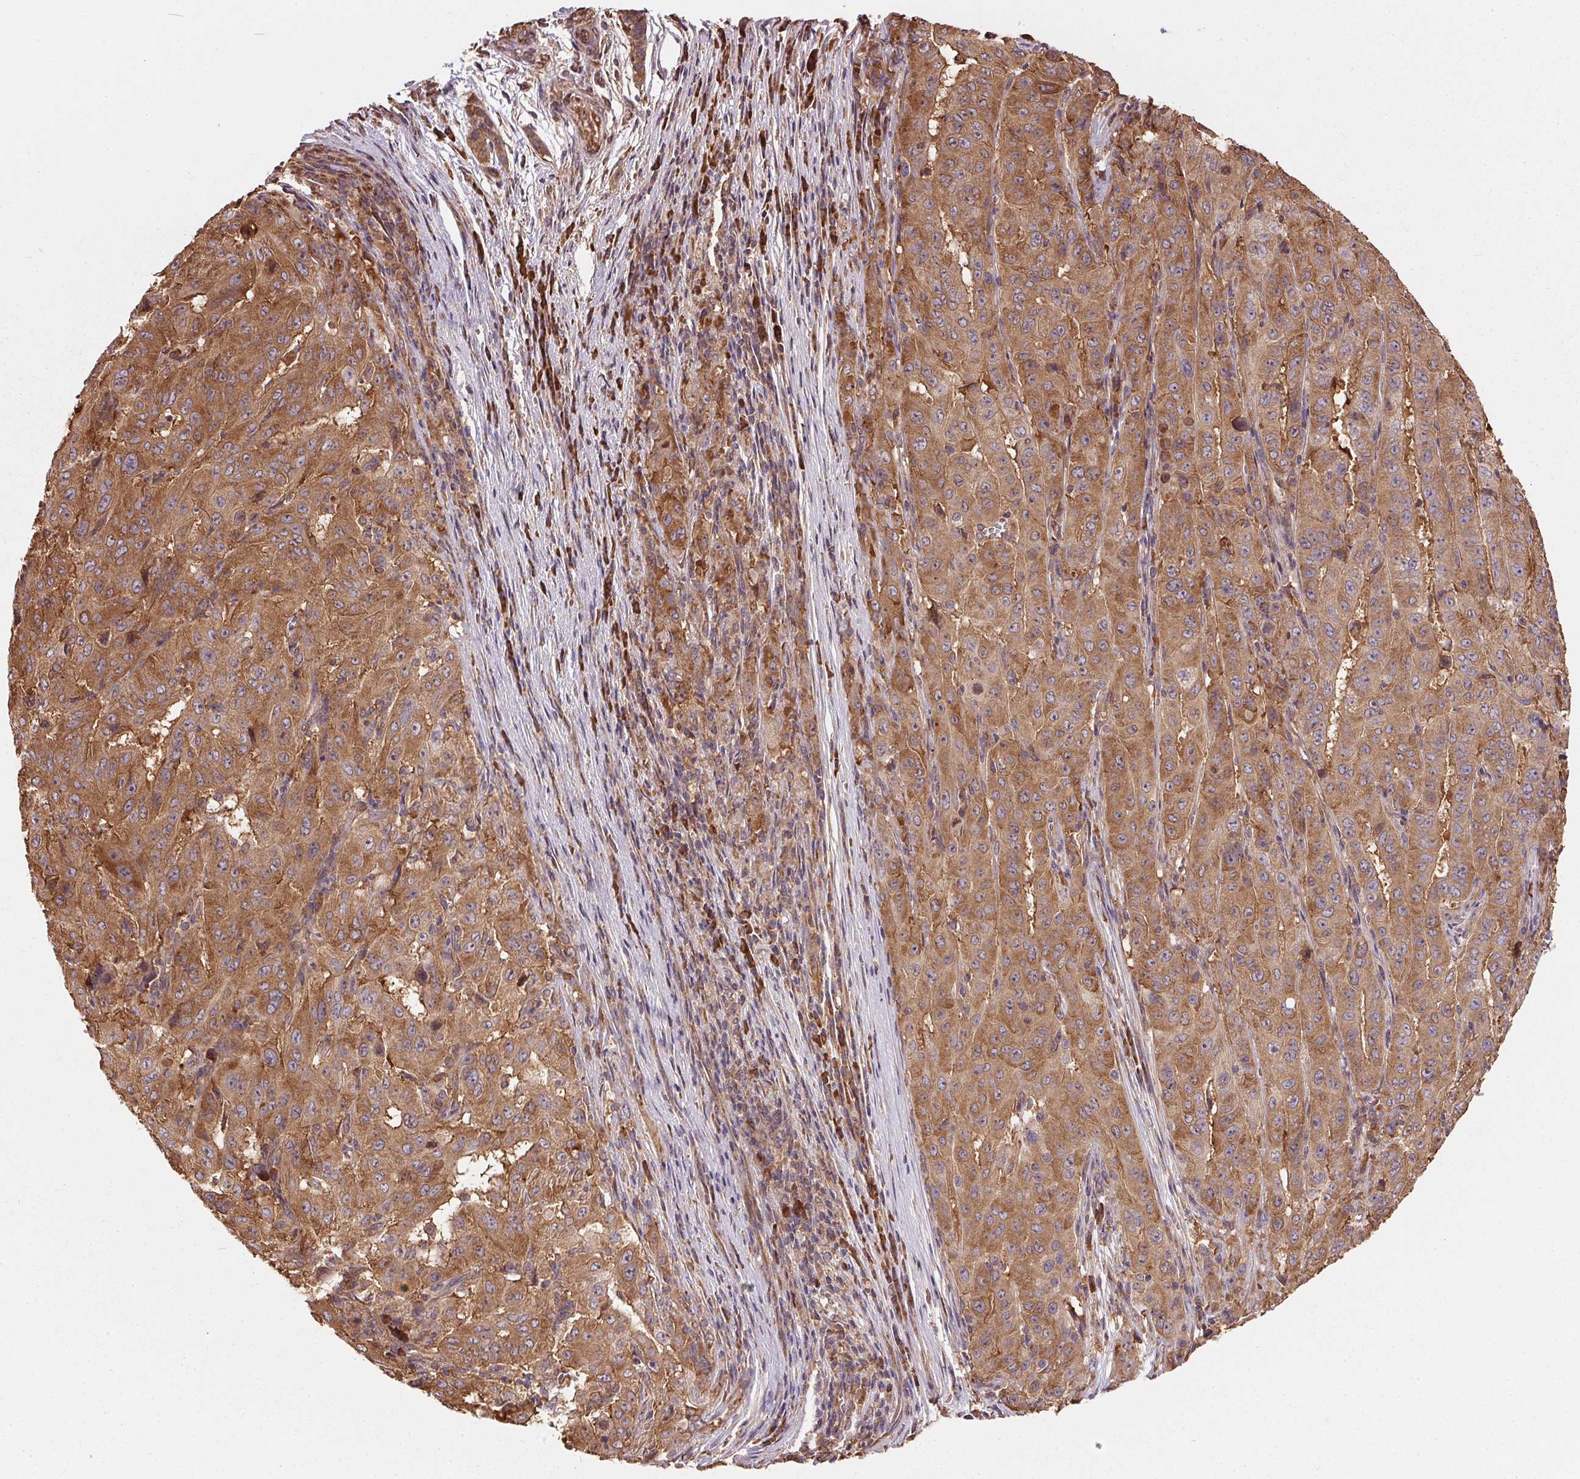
{"staining": {"intensity": "moderate", "quantity": ">75%", "location": "cytoplasmic/membranous"}, "tissue": "pancreatic cancer", "cell_type": "Tumor cells", "image_type": "cancer", "snomed": [{"axis": "morphology", "description": "Adenocarcinoma, NOS"}, {"axis": "topography", "description": "Pancreas"}], "caption": "The micrograph demonstrates immunohistochemical staining of pancreatic cancer. There is moderate cytoplasmic/membranous positivity is seen in about >75% of tumor cells. Nuclei are stained in blue.", "gene": "EIF2S1", "patient": {"sex": "male", "age": 63}}